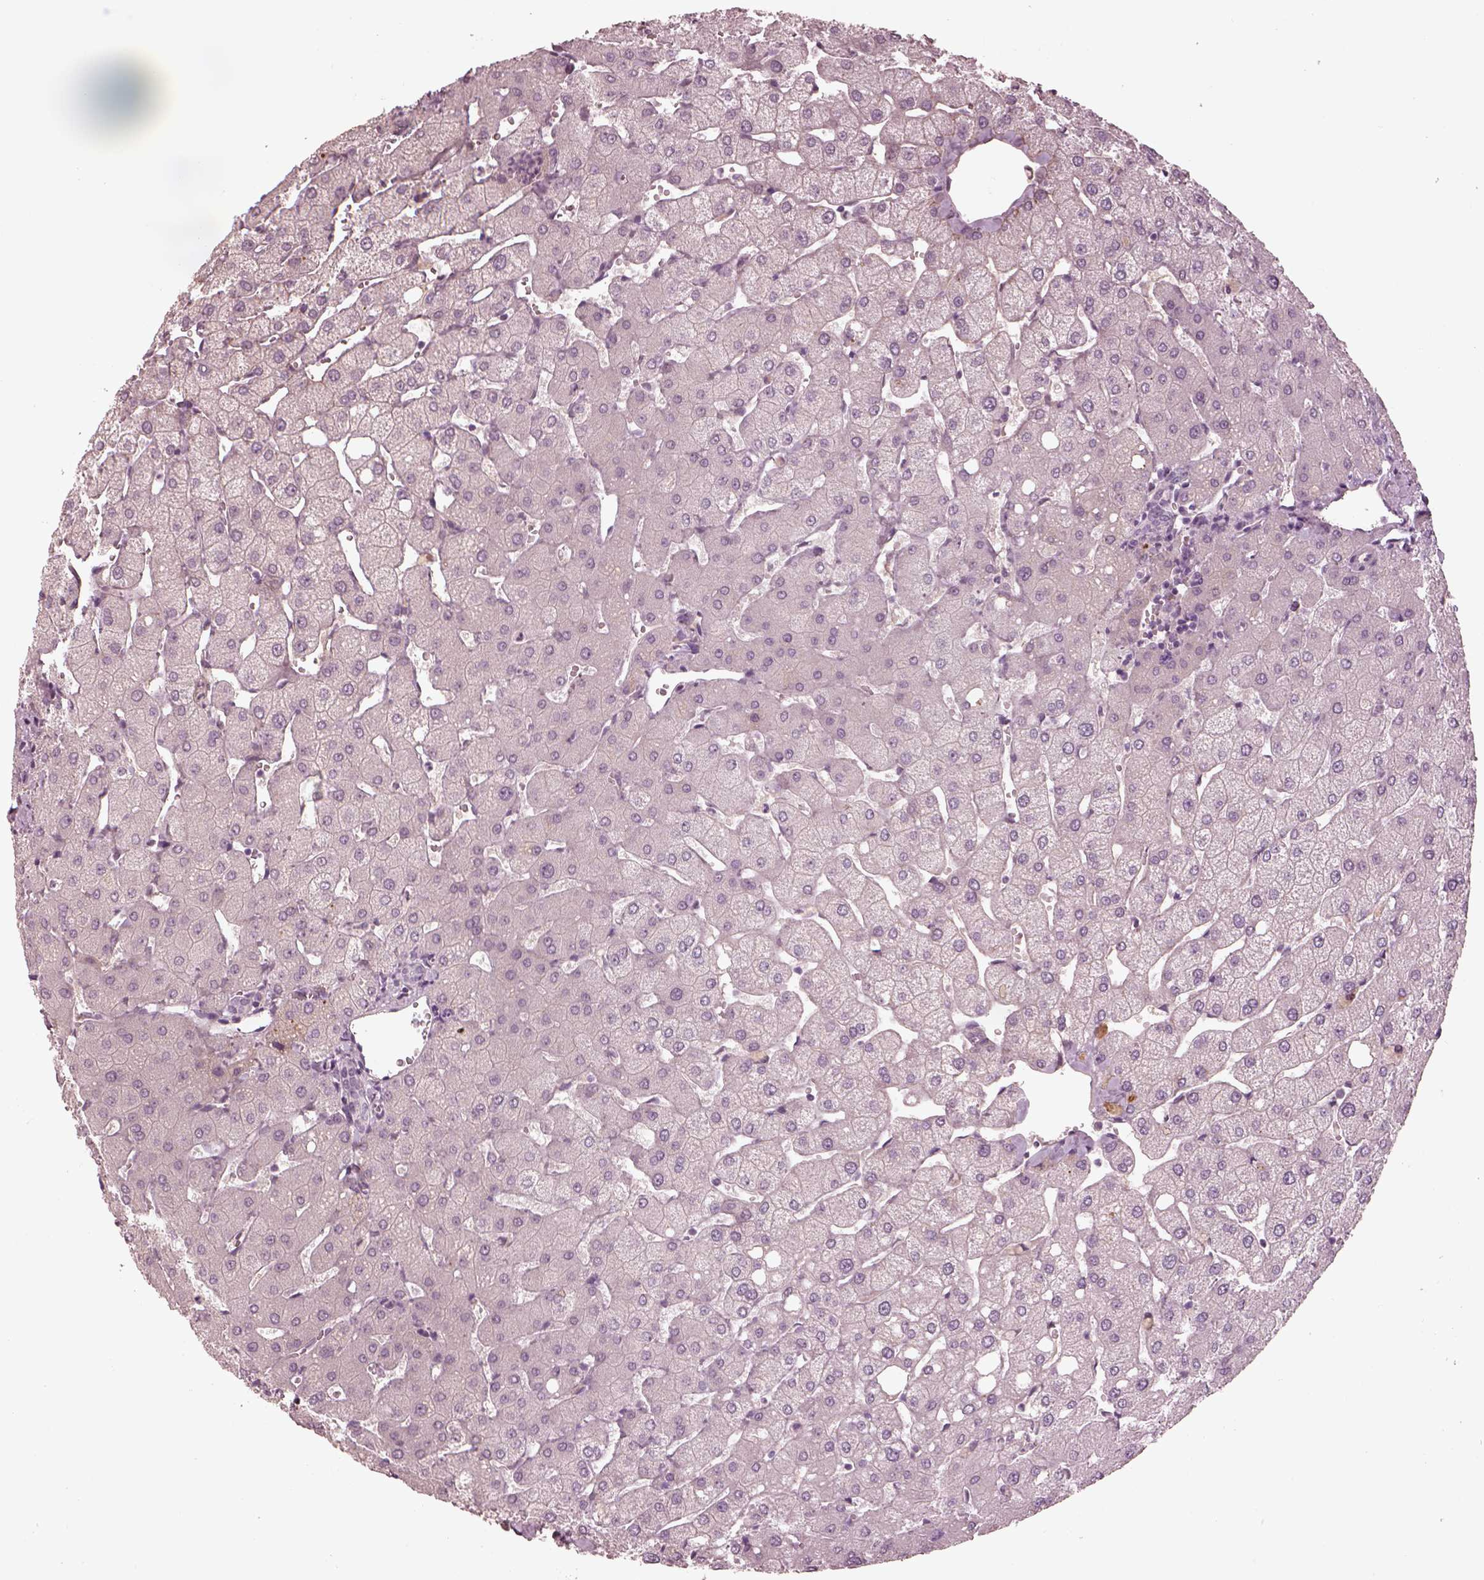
{"staining": {"intensity": "negative", "quantity": "none", "location": "none"}, "tissue": "liver", "cell_type": "Cholangiocytes", "image_type": "normal", "snomed": [{"axis": "morphology", "description": "Normal tissue, NOS"}, {"axis": "topography", "description": "Liver"}], "caption": "IHC of benign human liver demonstrates no expression in cholangiocytes.", "gene": "KCNA2", "patient": {"sex": "female", "age": 54}}